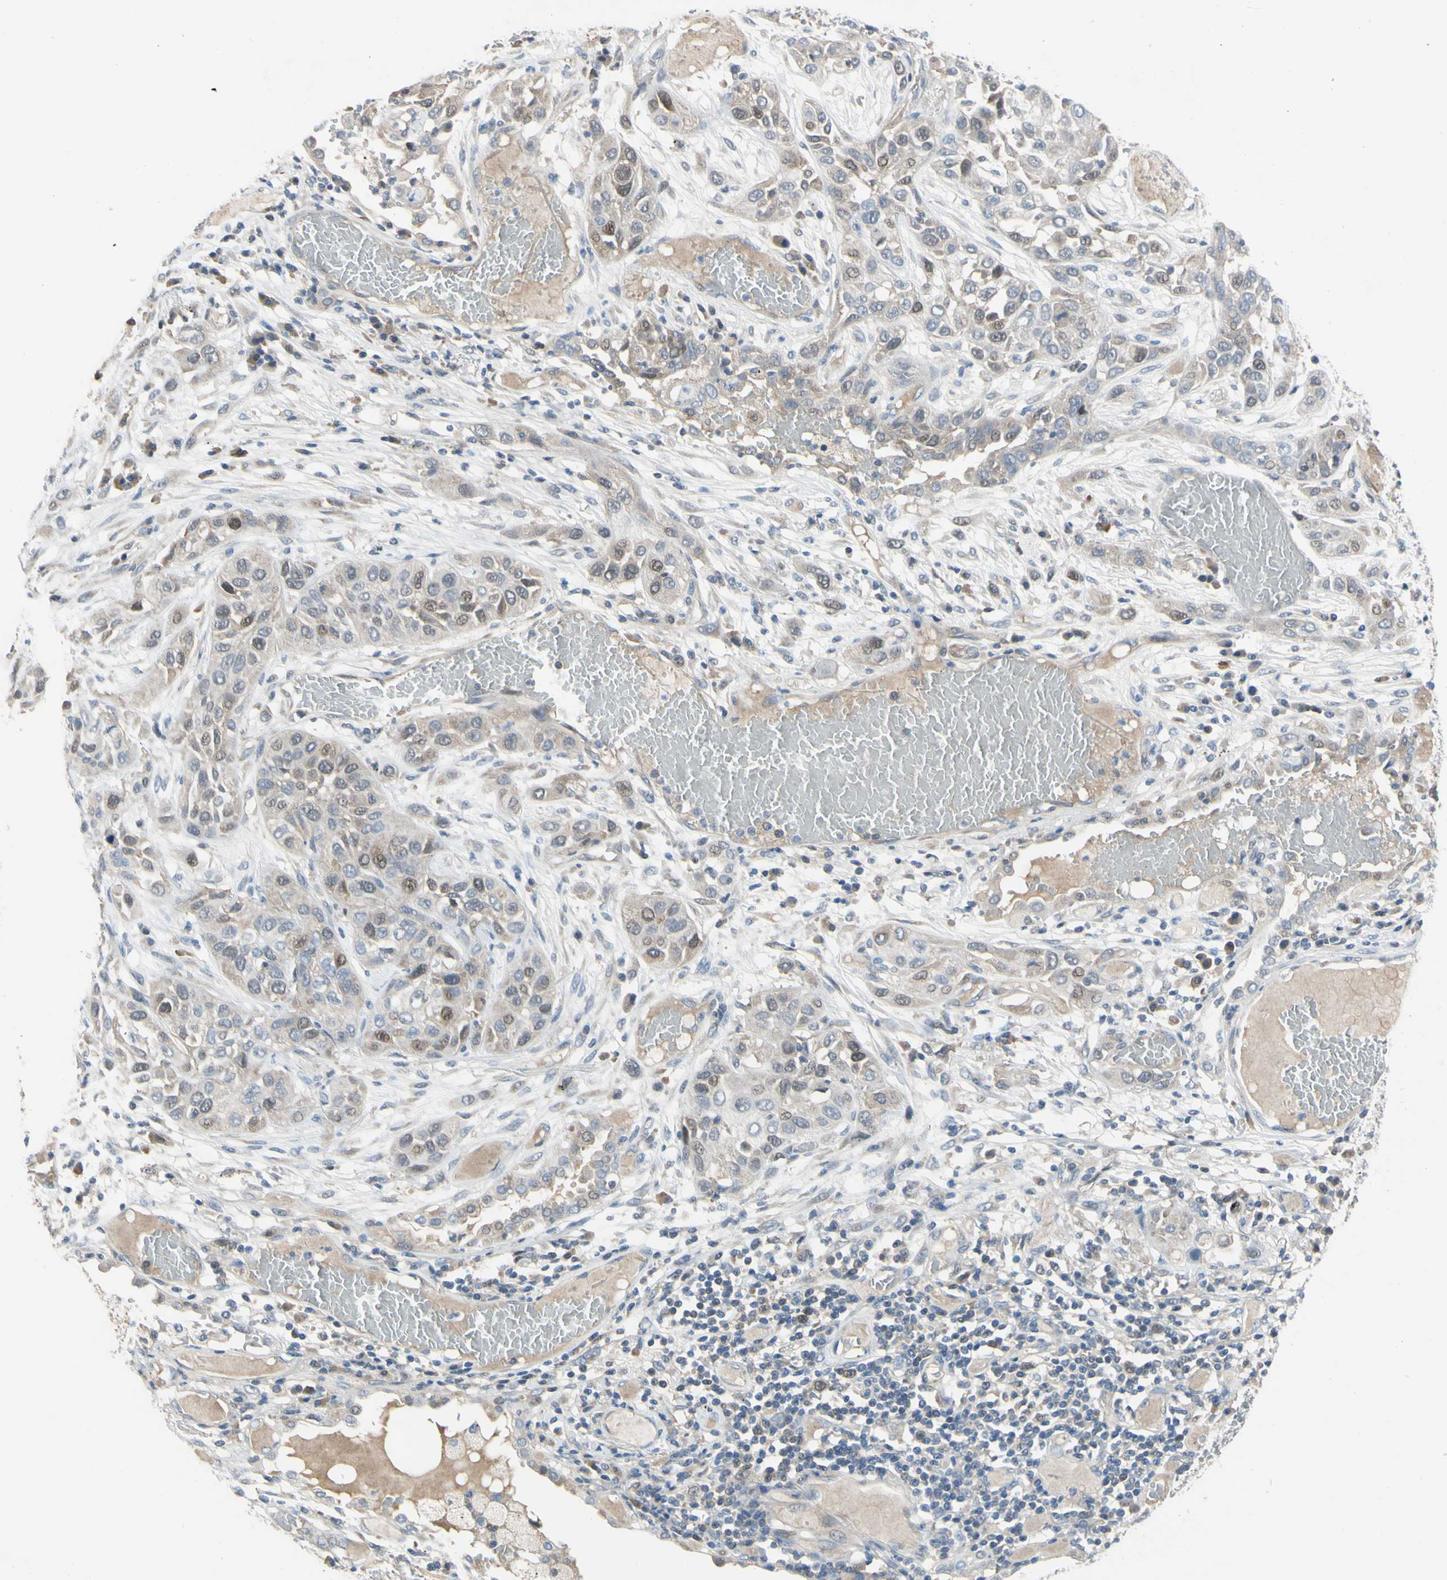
{"staining": {"intensity": "weak", "quantity": "25%-75%", "location": "cytoplasmic/membranous,nuclear"}, "tissue": "lung cancer", "cell_type": "Tumor cells", "image_type": "cancer", "snomed": [{"axis": "morphology", "description": "Squamous cell carcinoma, NOS"}, {"axis": "topography", "description": "Lung"}], "caption": "IHC staining of squamous cell carcinoma (lung), which reveals low levels of weak cytoplasmic/membranous and nuclear positivity in approximately 25%-75% of tumor cells indicating weak cytoplasmic/membranous and nuclear protein staining. The staining was performed using DAB (3,3'-diaminobenzidine) (brown) for protein detection and nuclei were counterstained in hematoxylin (blue).", "gene": "LHX9", "patient": {"sex": "male", "age": 71}}